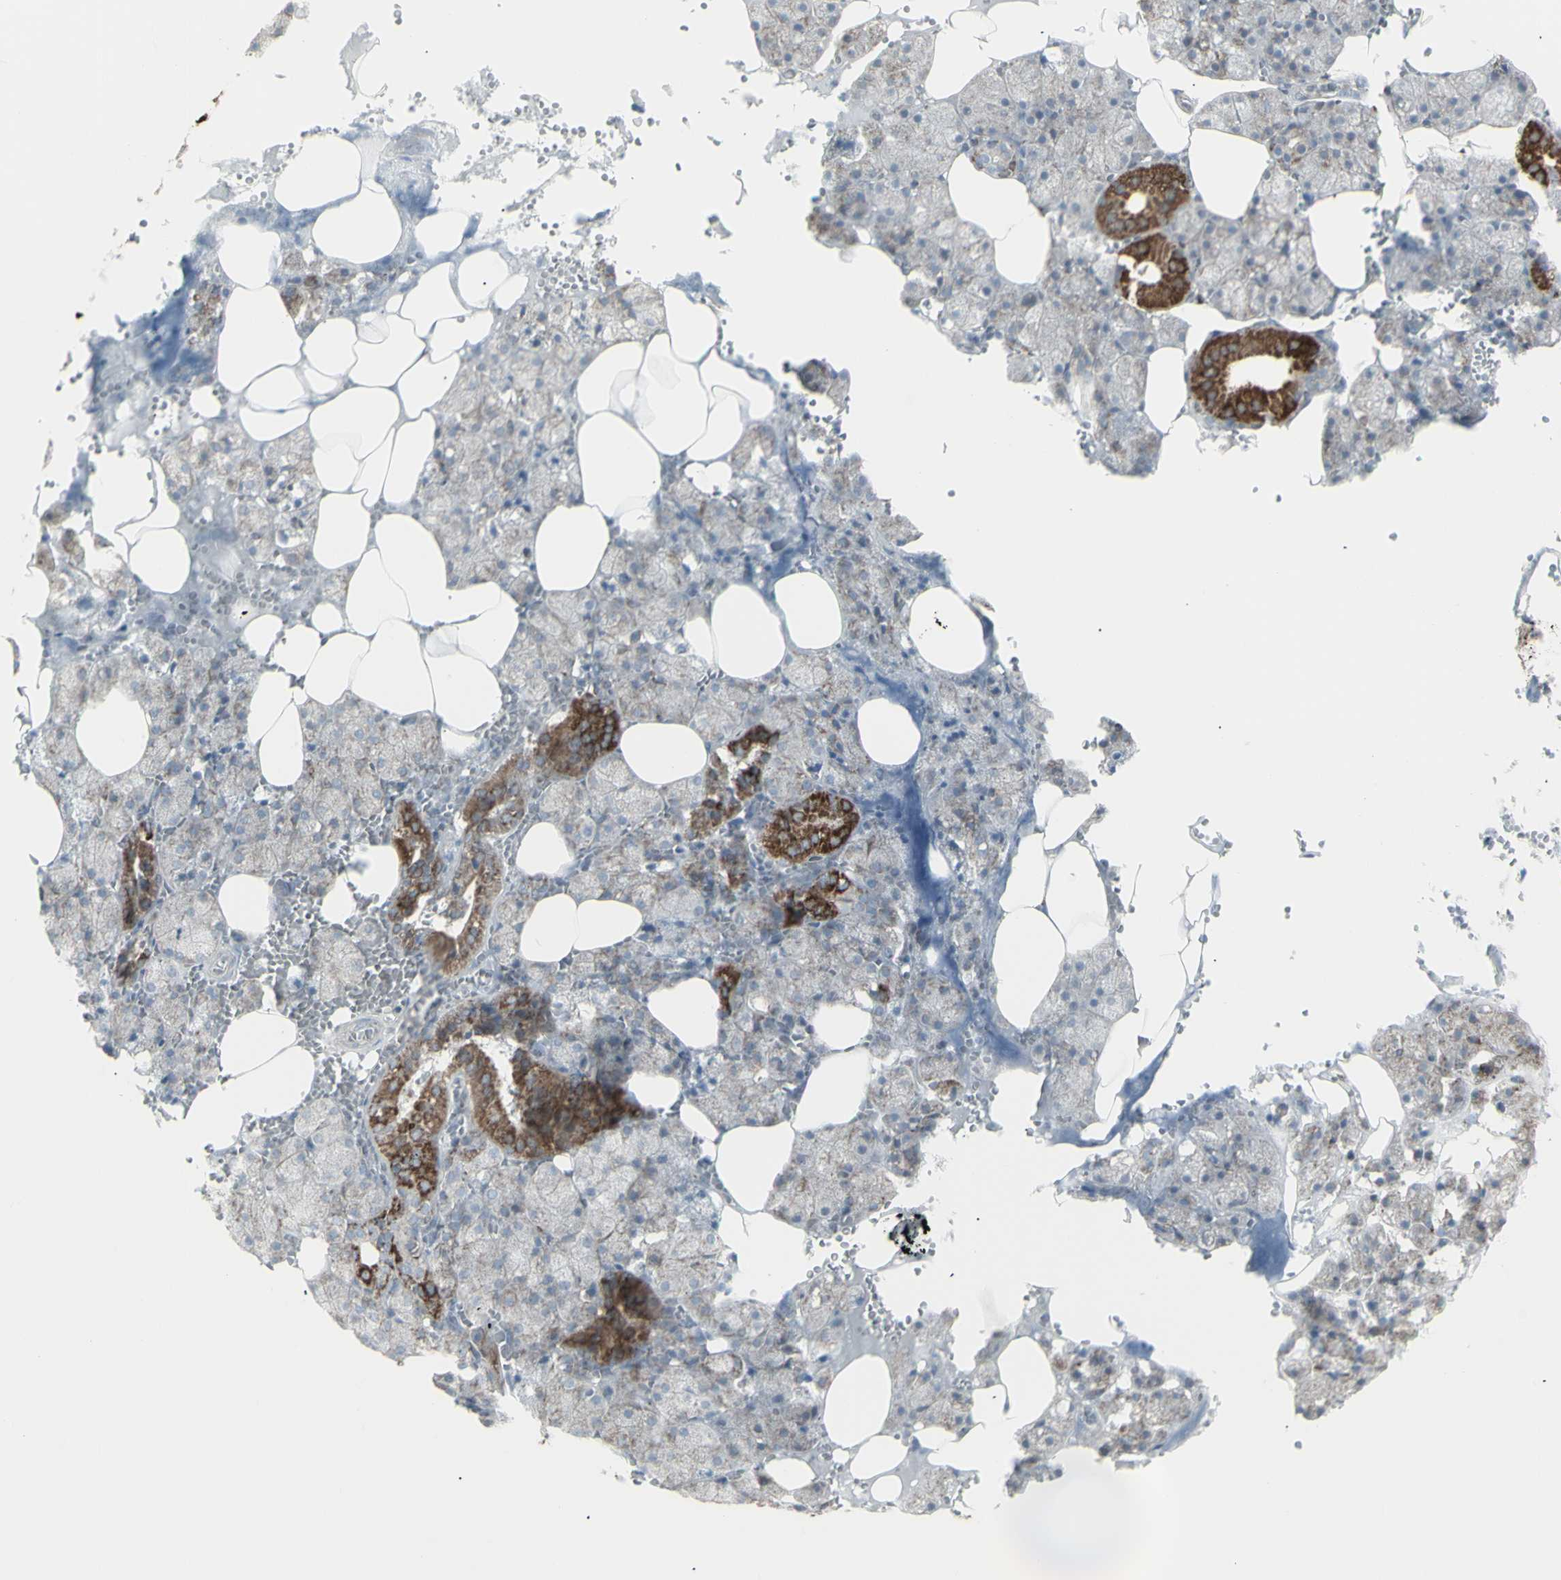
{"staining": {"intensity": "strong", "quantity": "<25%", "location": "cytoplasmic/membranous"}, "tissue": "salivary gland", "cell_type": "Glandular cells", "image_type": "normal", "snomed": [{"axis": "morphology", "description": "Normal tissue, NOS"}, {"axis": "topography", "description": "Salivary gland"}], "caption": "This photomicrograph demonstrates benign salivary gland stained with immunohistochemistry to label a protein in brown. The cytoplasmic/membranous of glandular cells show strong positivity for the protein. Nuclei are counter-stained blue.", "gene": "PLGRKT", "patient": {"sex": "male", "age": 62}}